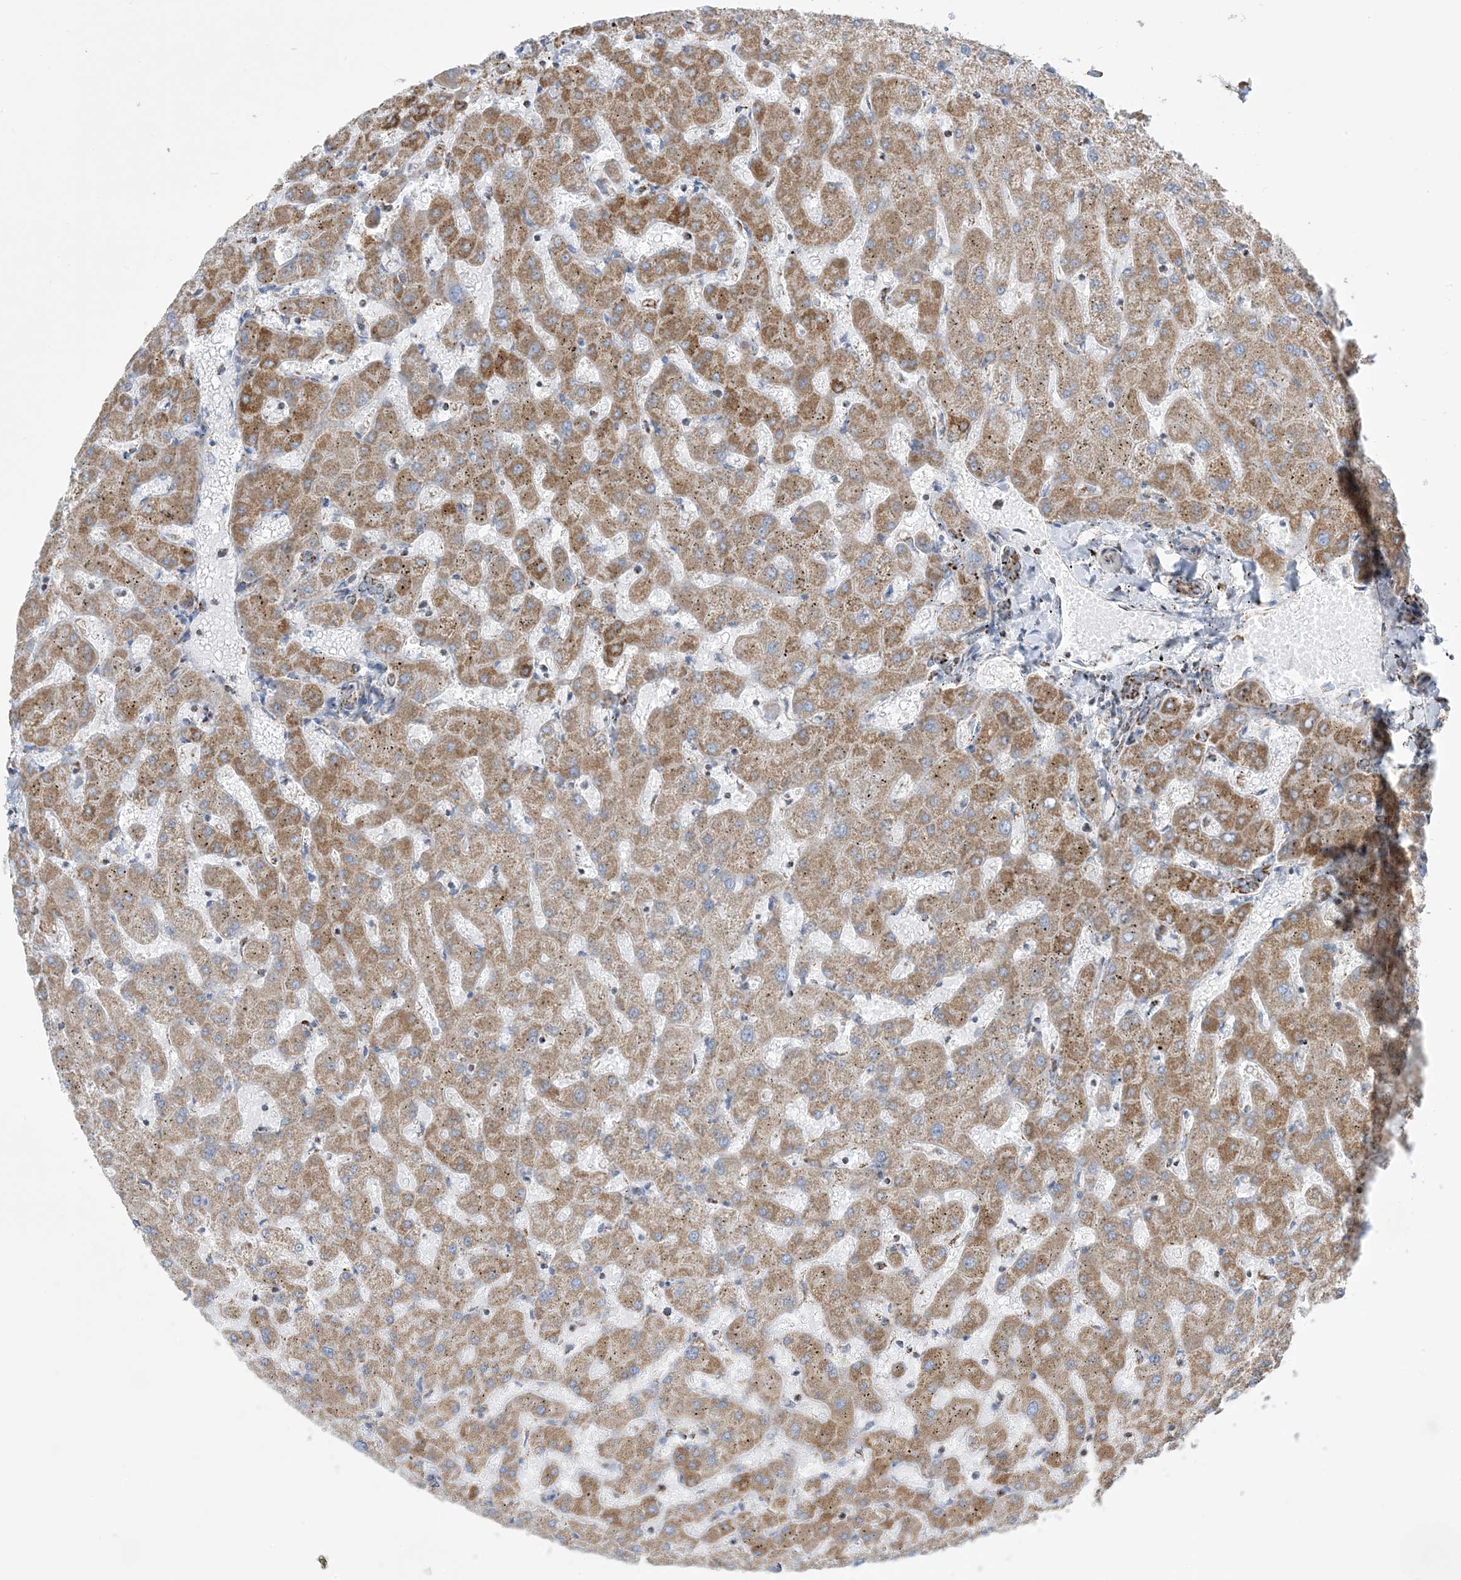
{"staining": {"intensity": "moderate", "quantity": ">75%", "location": "cytoplasmic/membranous"}, "tissue": "liver", "cell_type": "Cholangiocytes", "image_type": "normal", "snomed": [{"axis": "morphology", "description": "Normal tissue, NOS"}, {"axis": "topography", "description": "Liver"}], "caption": "Liver was stained to show a protein in brown. There is medium levels of moderate cytoplasmic/membranous positivity in about >75% of cholangiocytes. The protein is stained brown, and the nuclei are stained in blue (DAB IHC with brightfield microscopy, high magnification).", "gene": "SAMM50", "patient": {"sex": "female", "age": 63}}